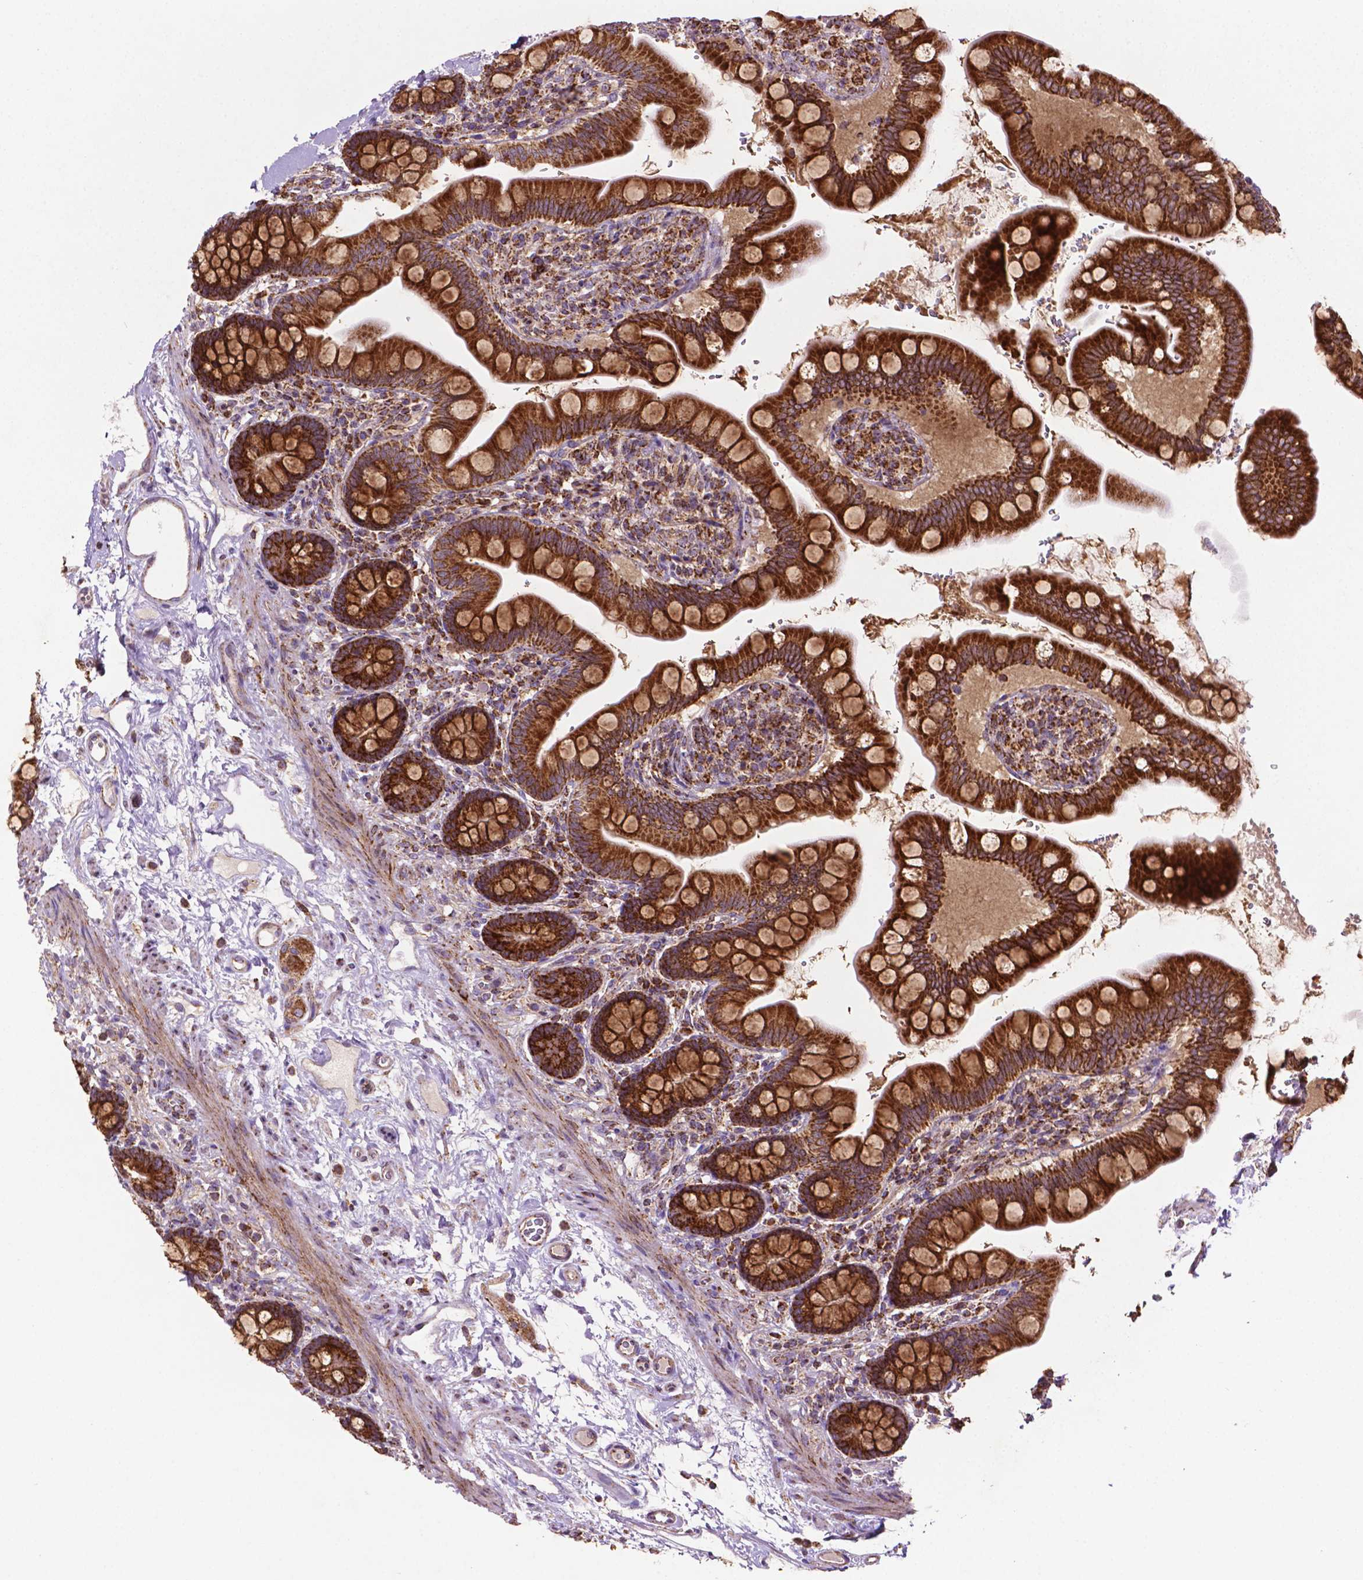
{"staining": {"intensity": "strong", "quantity": ">75%", "location": "cytoplasmic/membranous"}, "tissue": "small intestine", "cell_type": "Glandular cells", "image_type": "normal", "snomed": [{"axis": "morphology", "description": "Normal tissue, NOS"}, {"axis": "topography", "description": "Small intestine"}], "caption": "Small intestine was stained to show a protein in brown. There is high levels of strong cytoplasmic/membranous staining in about >75% of glandular cells. (Stains: DAB (3,3'-diaminobenzidine) in brown, nuclei in blue, Microscopy: brightfield microscopy at high magnification).", "gene": "ILVBL", "patient": {"sex": "female", "age": 56}}